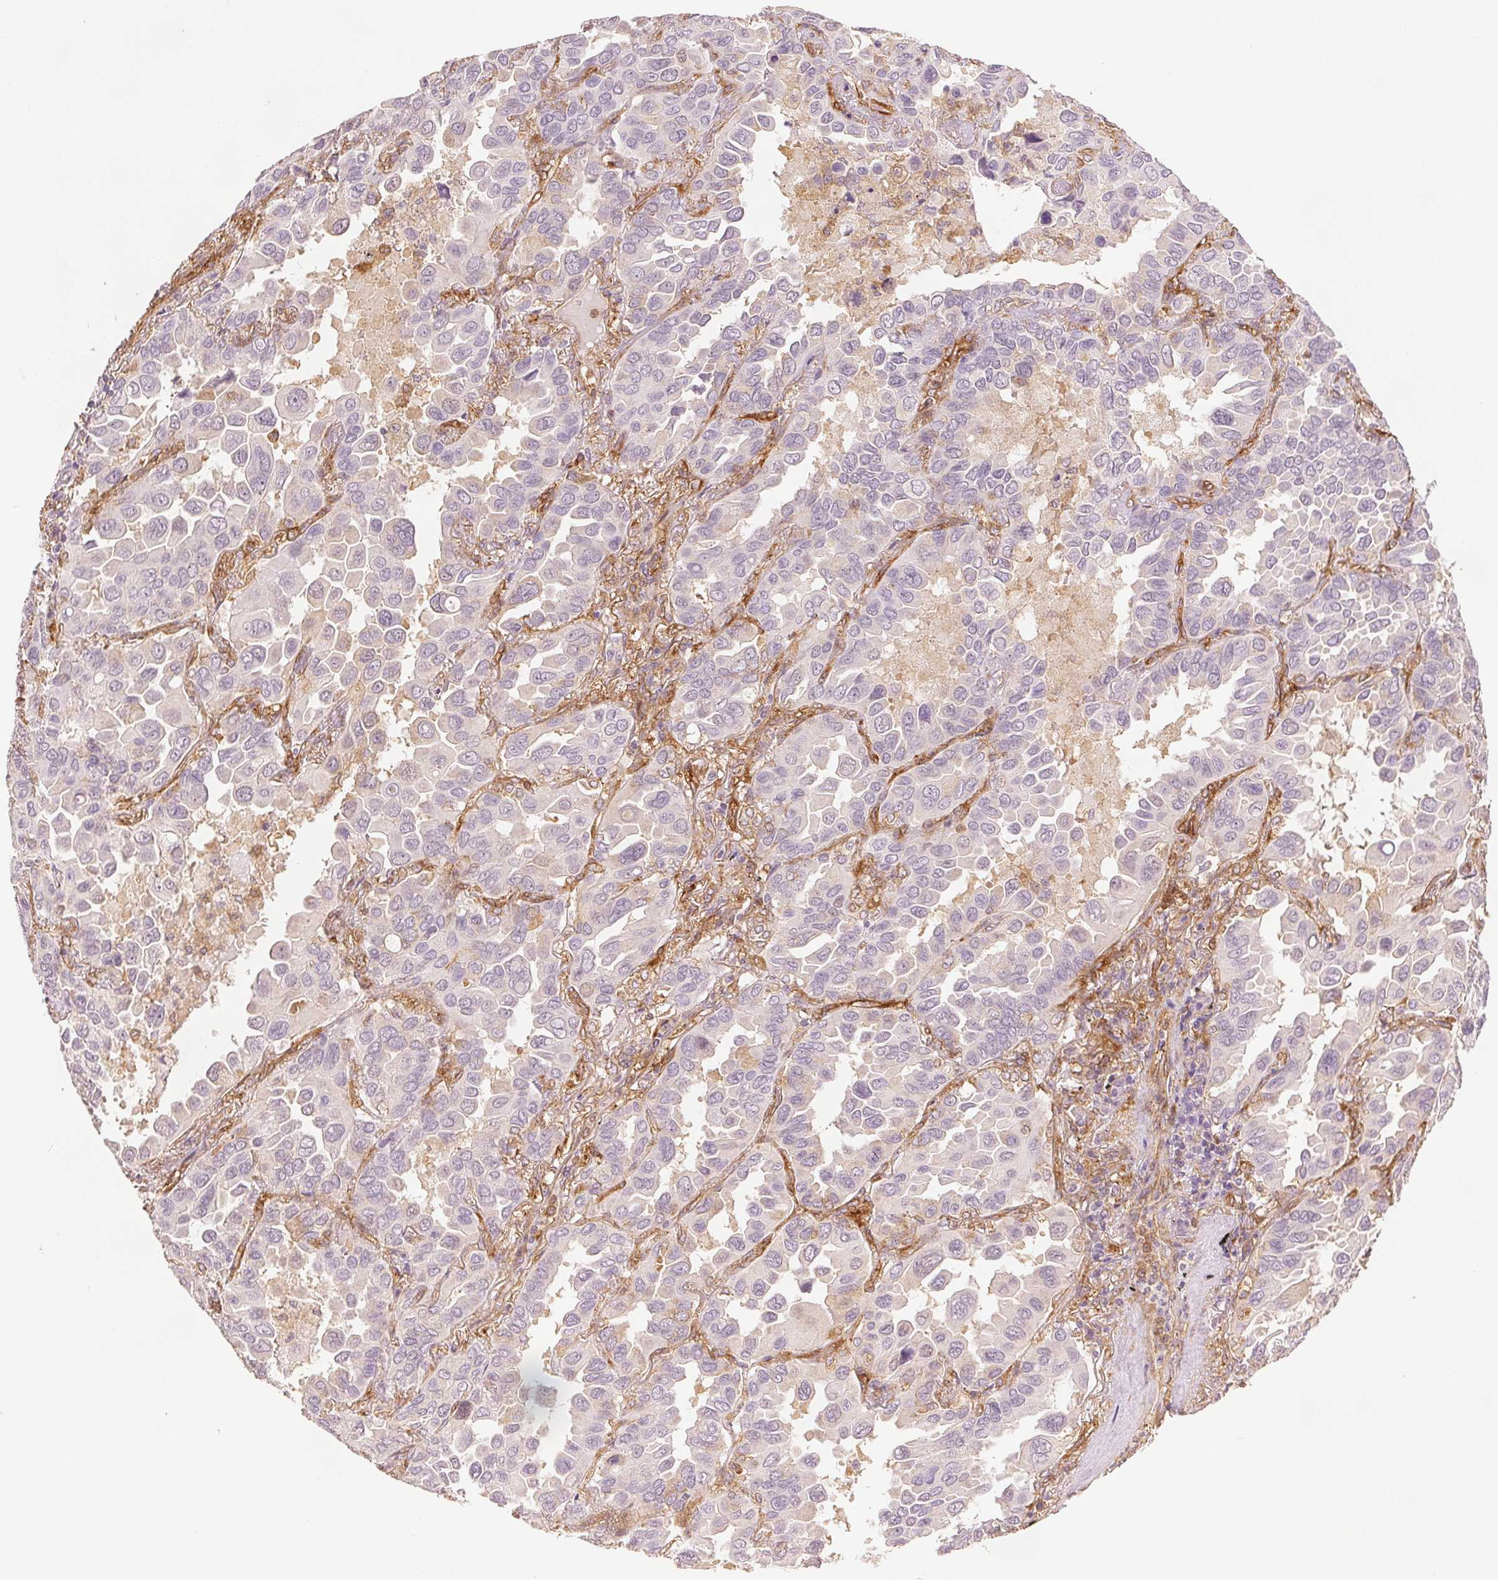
{"staining": {"intensity": "negative", "quantity": "none", "location": "none"}, "tissue": "lung cancer", "cell_type": "Tumor cells", "image_type": "cancer", "snomed": [{"axis": "morphology", "description": "Adenocarcinoma, NOS"}, {"axis": "topography", "description": "Lung"}], "caption": "Tumor cells show no significant staining in adenocarcinoma (lung). The staining was performed using DAB to visualize the protein expression in brown, while the nuclei were stained in blue with hematoxylin (Magnification: 20x).", "gene": "DIAPH2", "patient": {"sex": "male", "age": 64}}